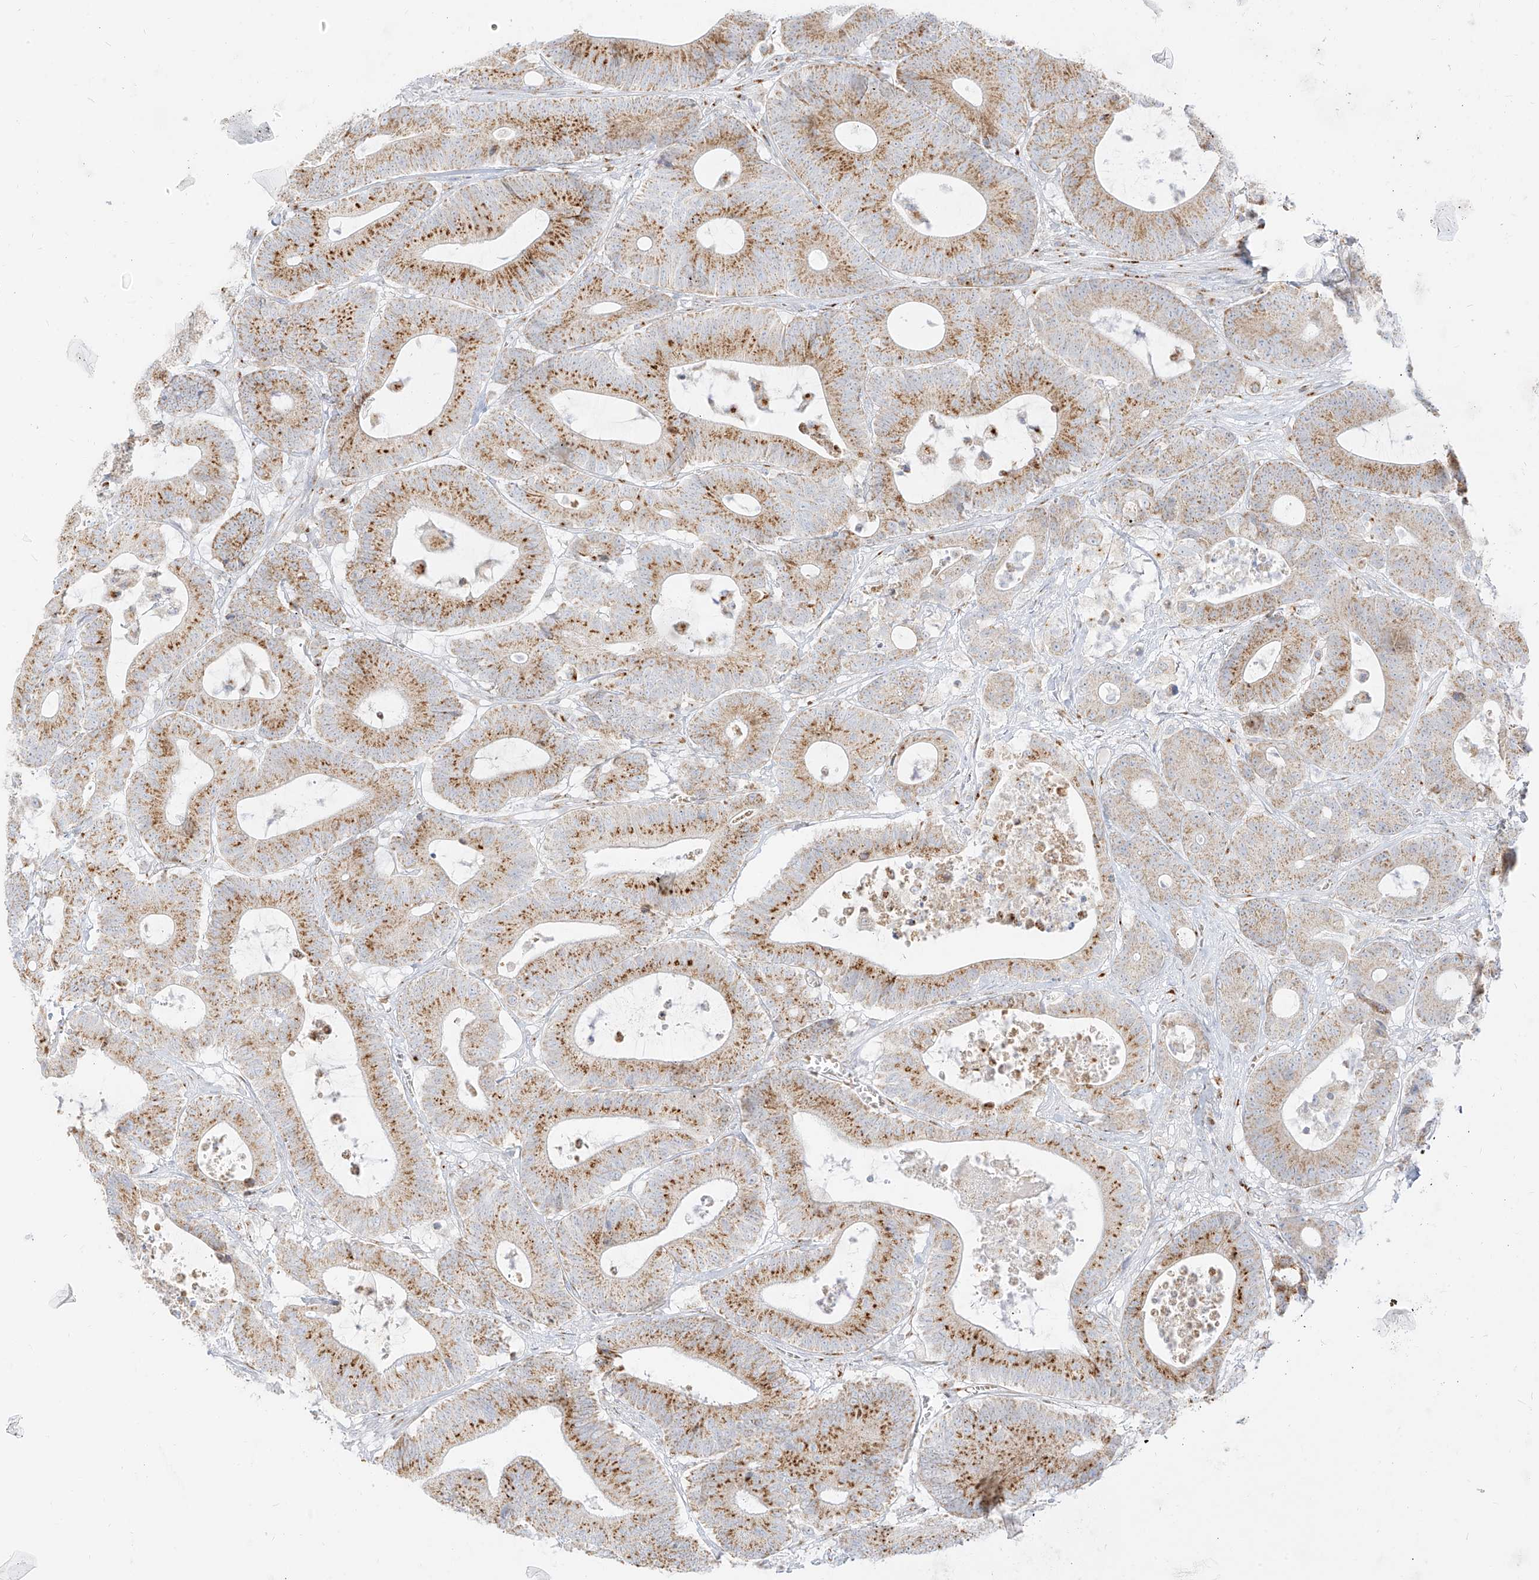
{"staining": {"intensity": "moderate", "quantity": ">75%", "location": "cytoplasmic/membranous"}, "tissue": "colorectal cancer", "cell_type": "Tumor cells", "image_type": "cancer", "snomed": [{"axis": "morphology", "description": "Adenocarcinoma, NOS"}, {"axis": "topography", "description": "Colon"}], "caption": "A photomicrograph showing moderate cytoplasmic/membranous staining in approximately >75% of tumor cells in colorectal cancer, as visualized by brown immunohistochemical staining.", "gene": "TMEM87B", "patient": {"sex": "female", "age": 84}}